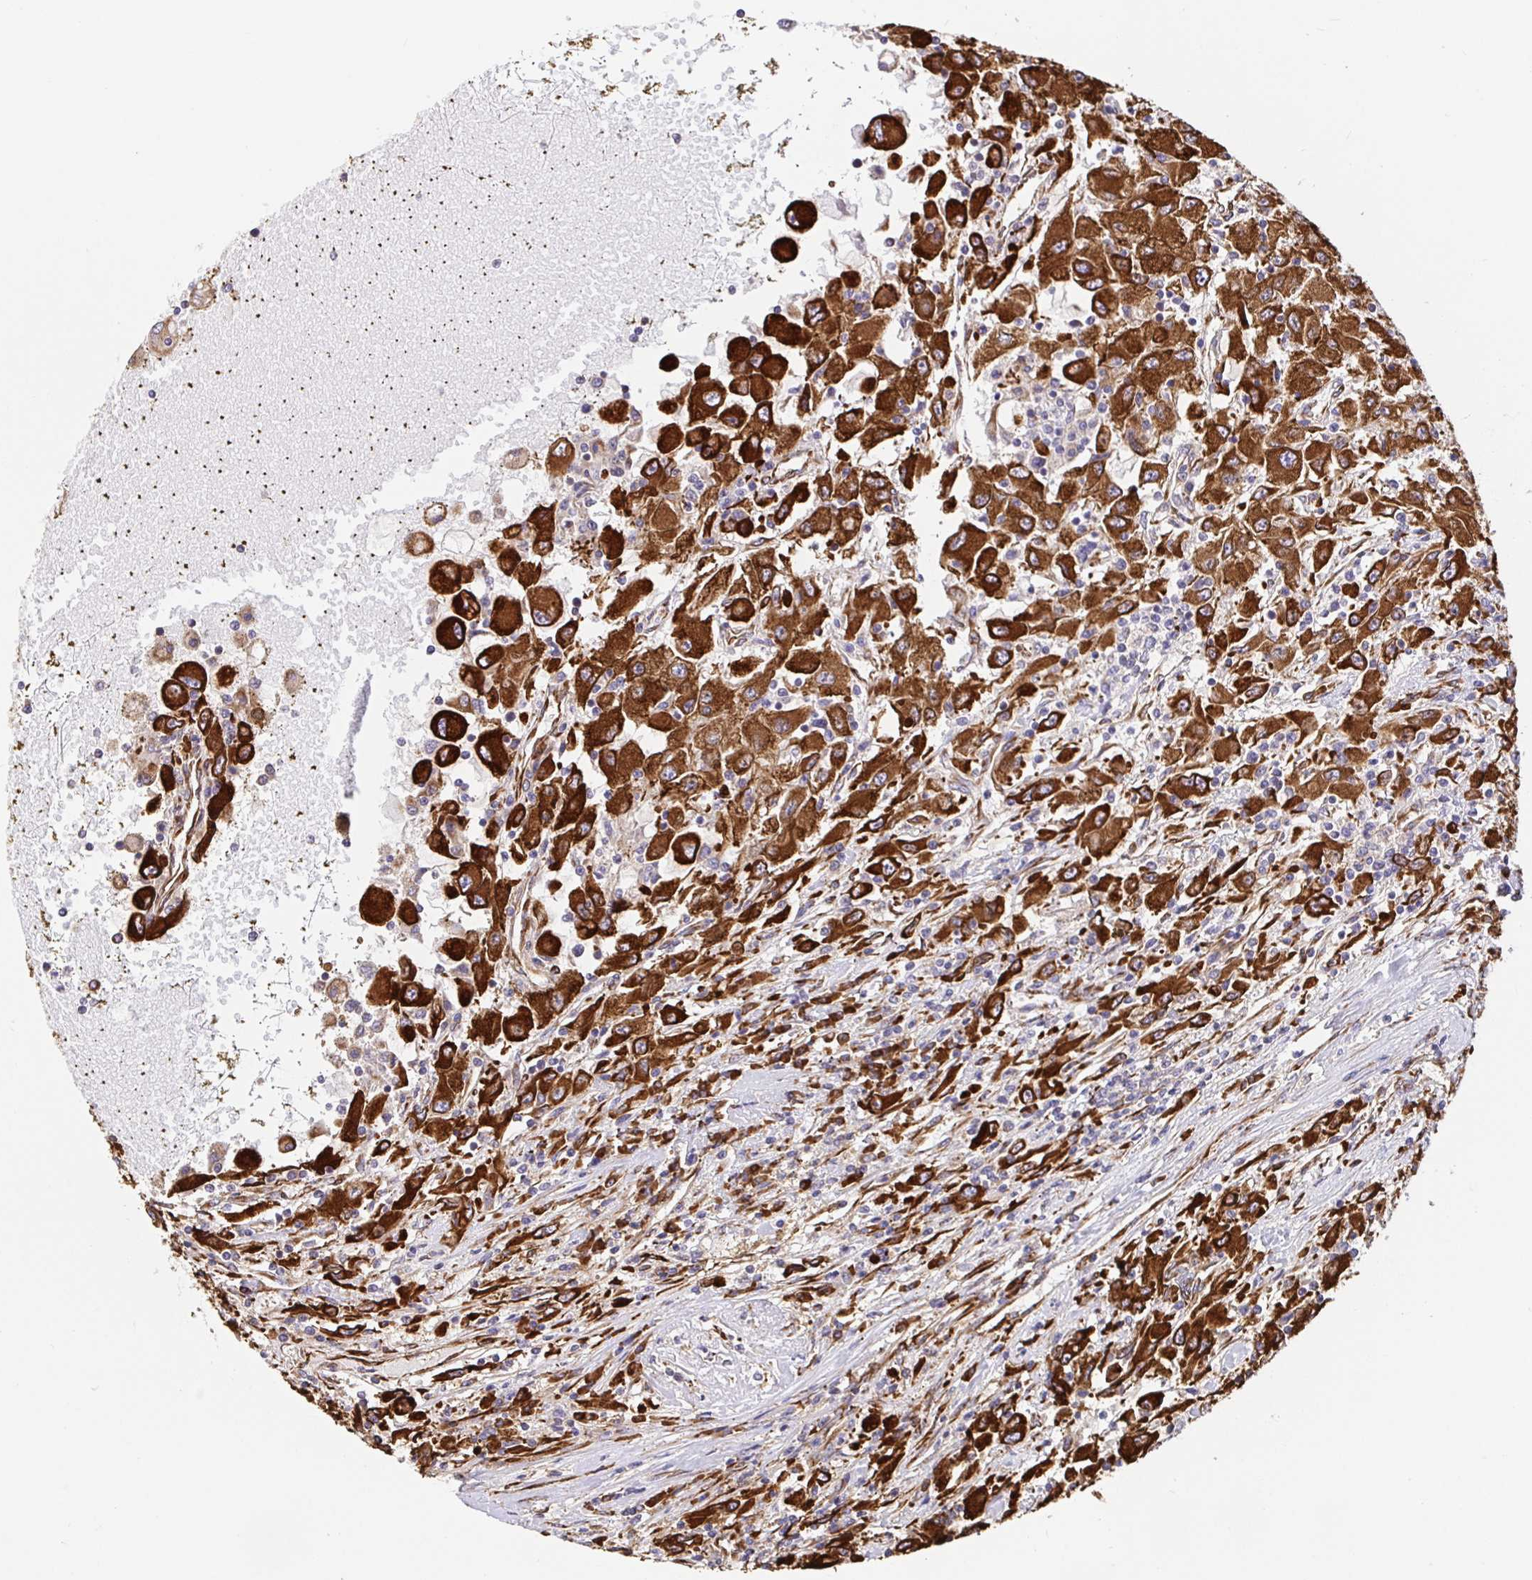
{"staining": {"intensity": "strong", "quantity": ">75%", "location": "cytoplasmic/membranous"}, "tissue": "renal cancer", "cell_type": "Tumor cells", "image_type": "cancer", "snomed": [{"axis": "morphology", "description": "Adenocarcinoma, NOS"}, {"axis": "topography", "description": "Kidney"}], "caption": "Protein expression analysis of human renal cancer (adenocarcinoma) reveals strong cytoplasmic/membranous expression in about >75% of tumor cells.", "gene": "MAOA", "patient": {"sex": "female", "age": 67}}